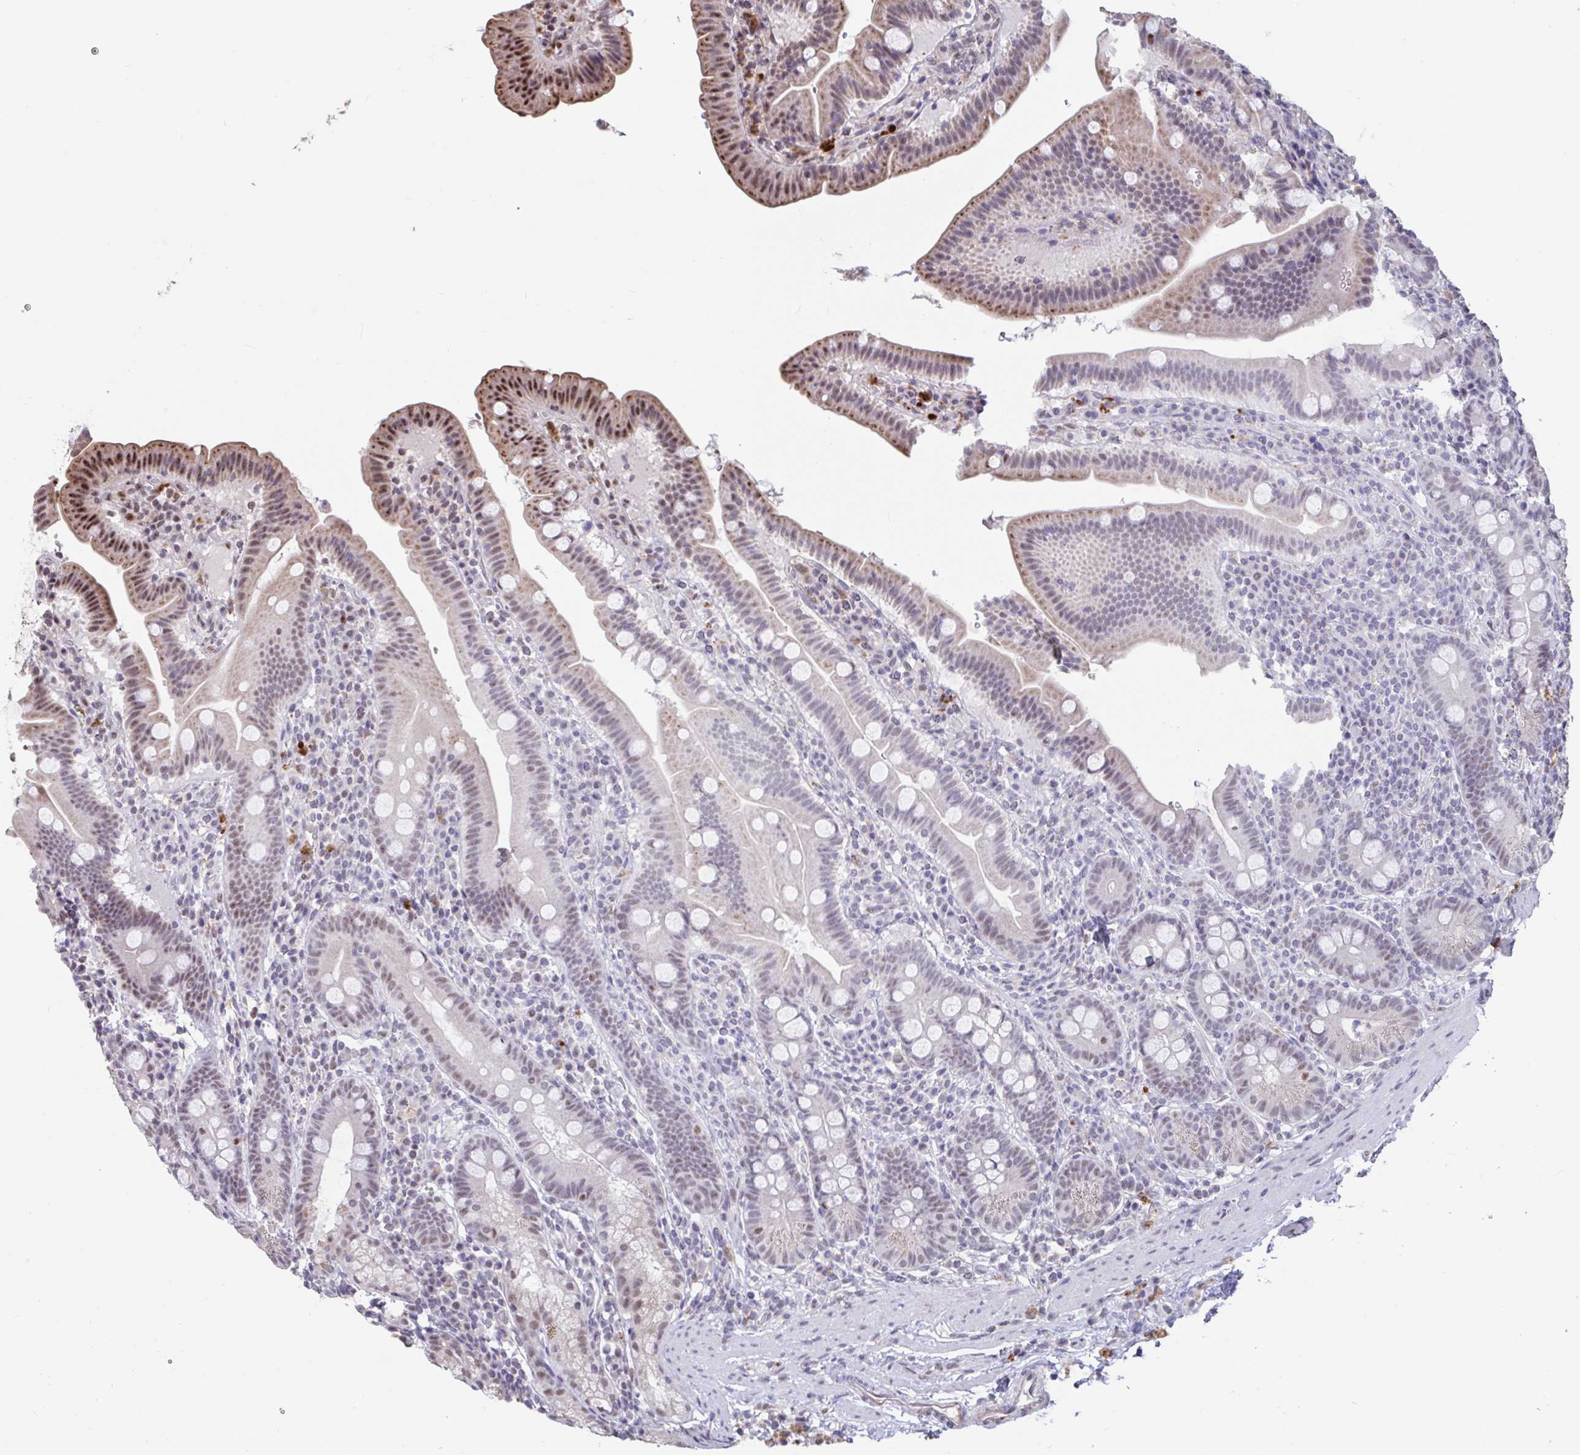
{"staining": {"intensity": "moderate", "quantity": "25%-75%", "location": "nuclear"}, "tissue": "small intestine", "cell_type": "Glandular cells", "image_type": "normal", "snomed": [{"axis": "morphology", "description": "Normal tissue, NOS"}, {"axis": "topography", "description": "Small intestine"}], "caption": "Small intestine stained with immunohistochemistry (IHC) displays moderate nuclear positivity in approximately 25%-75% of glandular cells.", "gene": "DDX39A", "patient": {"sex": "male", "age": 26}}